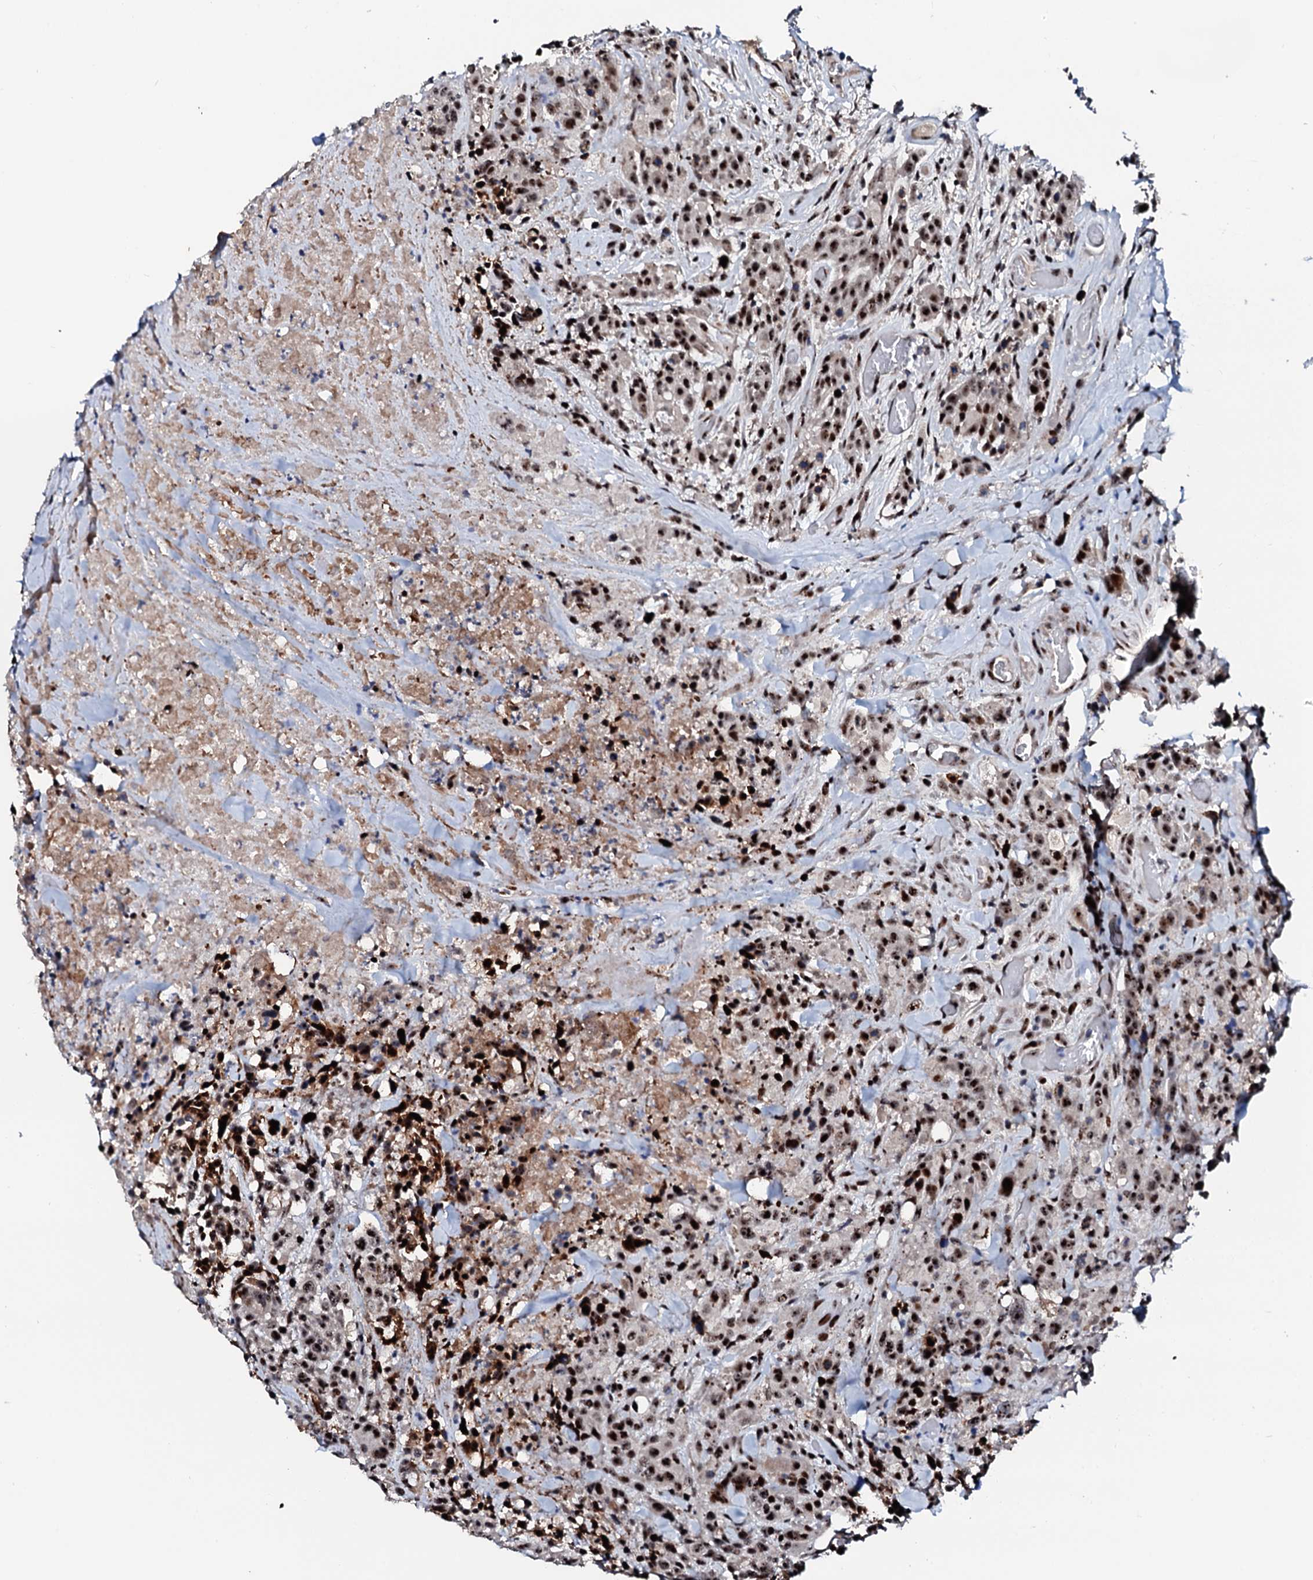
{"staining": {"intensity": "strong", "quantity": ">75%", "location": "nuclear"}, "tissue": "colorectal cancer", "cell_type": "Tumor cells", "image_type": "cancer", "snomed": [{"axis": "morphology", "description": "Adenocarcinoma, NOS"}, {"axis": "topography", "description": "Colon"}], "caption": "Colorectal cancer was stained to show a protein in brown. There is high levels of strong nuclear positivity in about >75% of tumor cells.", "gene": "NEUROG3", "patient": {"sex": "male", "age": 62}}